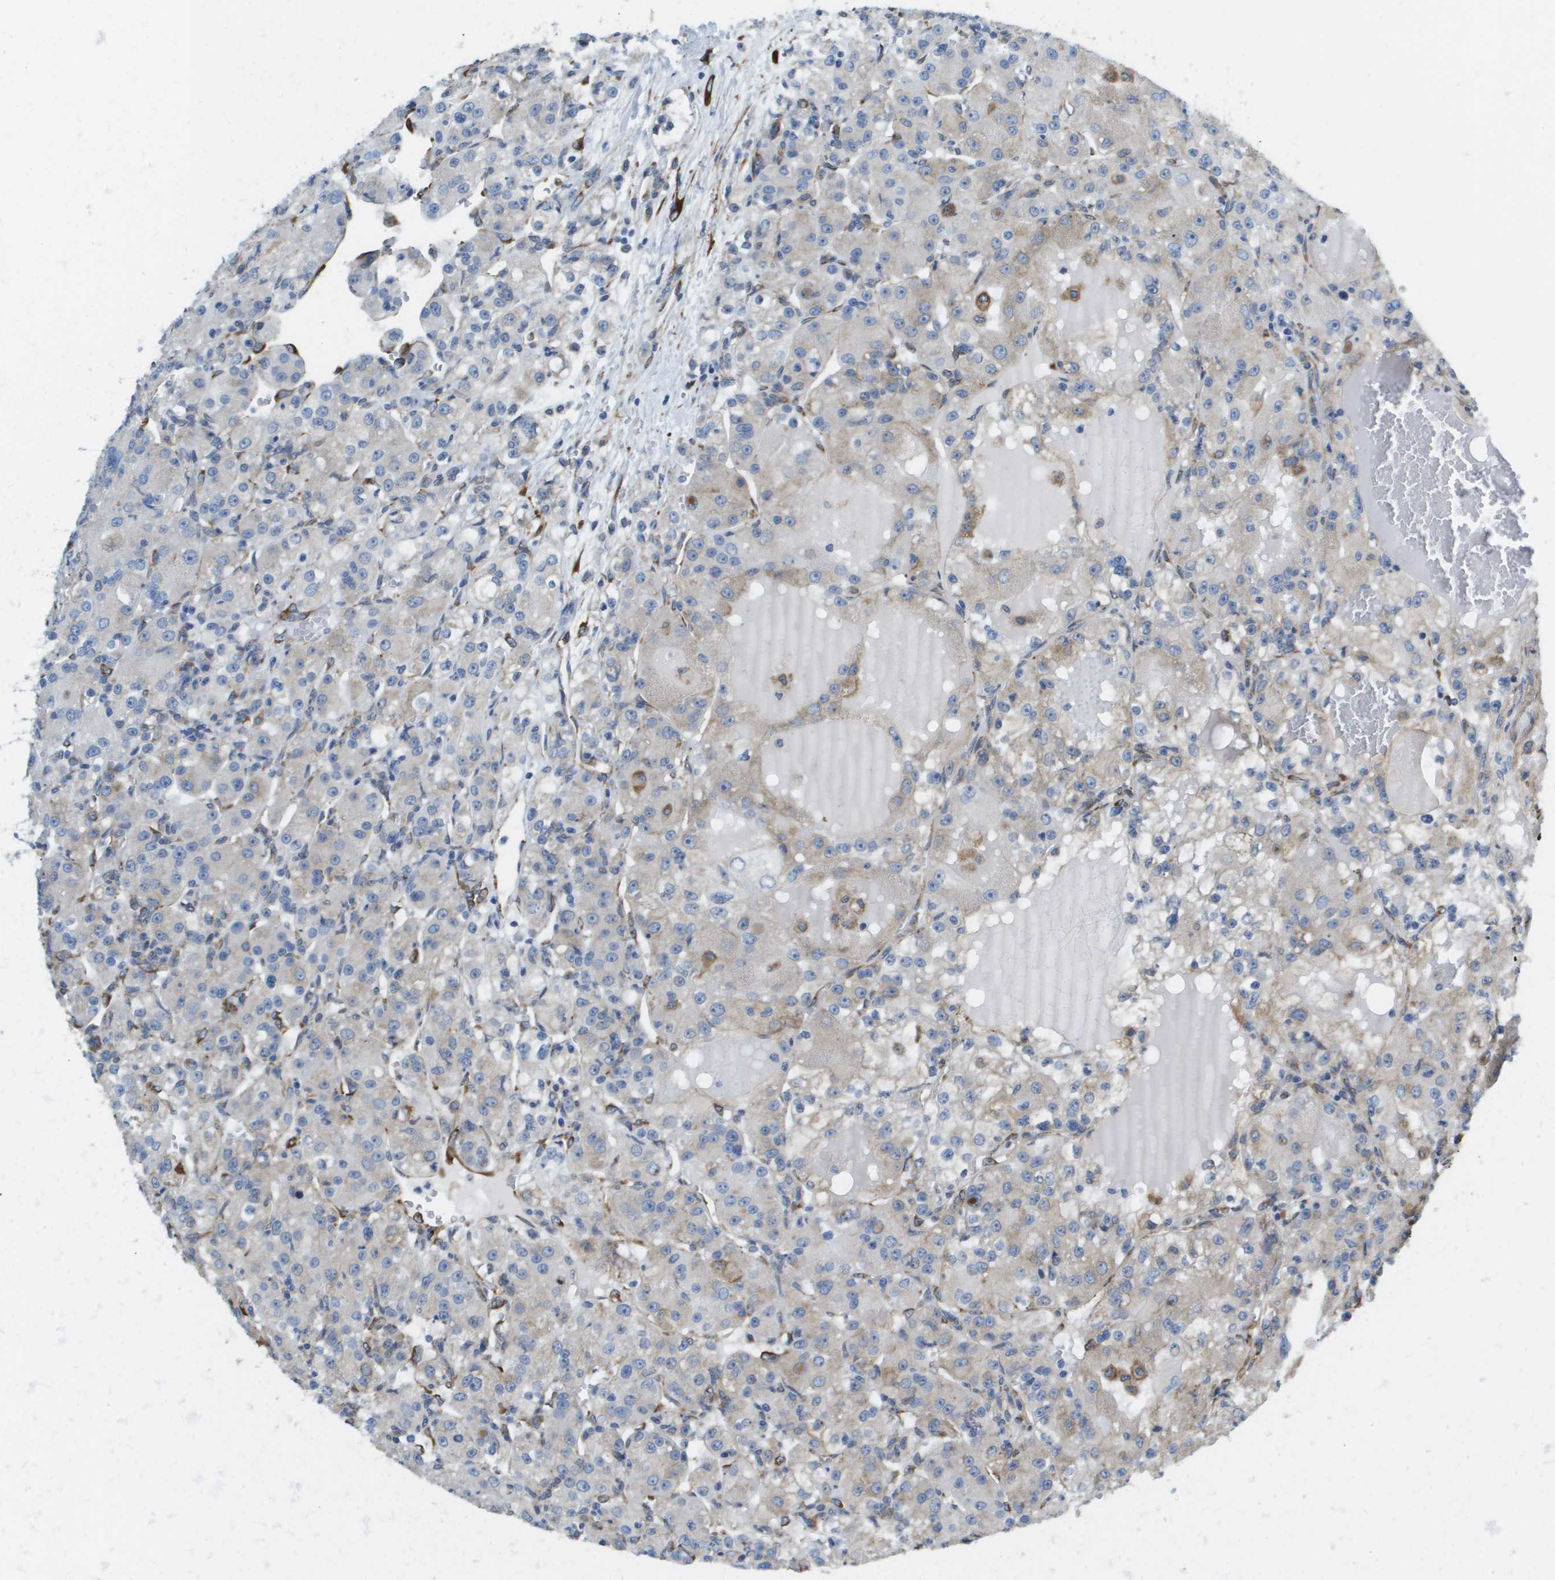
{"staining": {"intensity": "weak", "quantity": "<25%", "location": "cytoplasmic/membranous"}, "tissue": "renal cancer", "cell_type": "Tumor cells", "image_type": "cancer", "snomed": [{"axis": "morphology", "description": "Normal tissue, NOS"}, {"axis": "morphology", "description": "Adenocarcinoma, NOS"}, {"axis": "topography", "description": "Kidney"}], "caption": "Immunohistochemistry (IHC) photomicrograph of human renal cancer stained for a protein (brown), which shows no expression in tumor cells. (DAB immunohistochemistry with hematoxylin counter stain).", "gene": "ST3GAL2", "patient": {"sex": "male", "age": 61}}